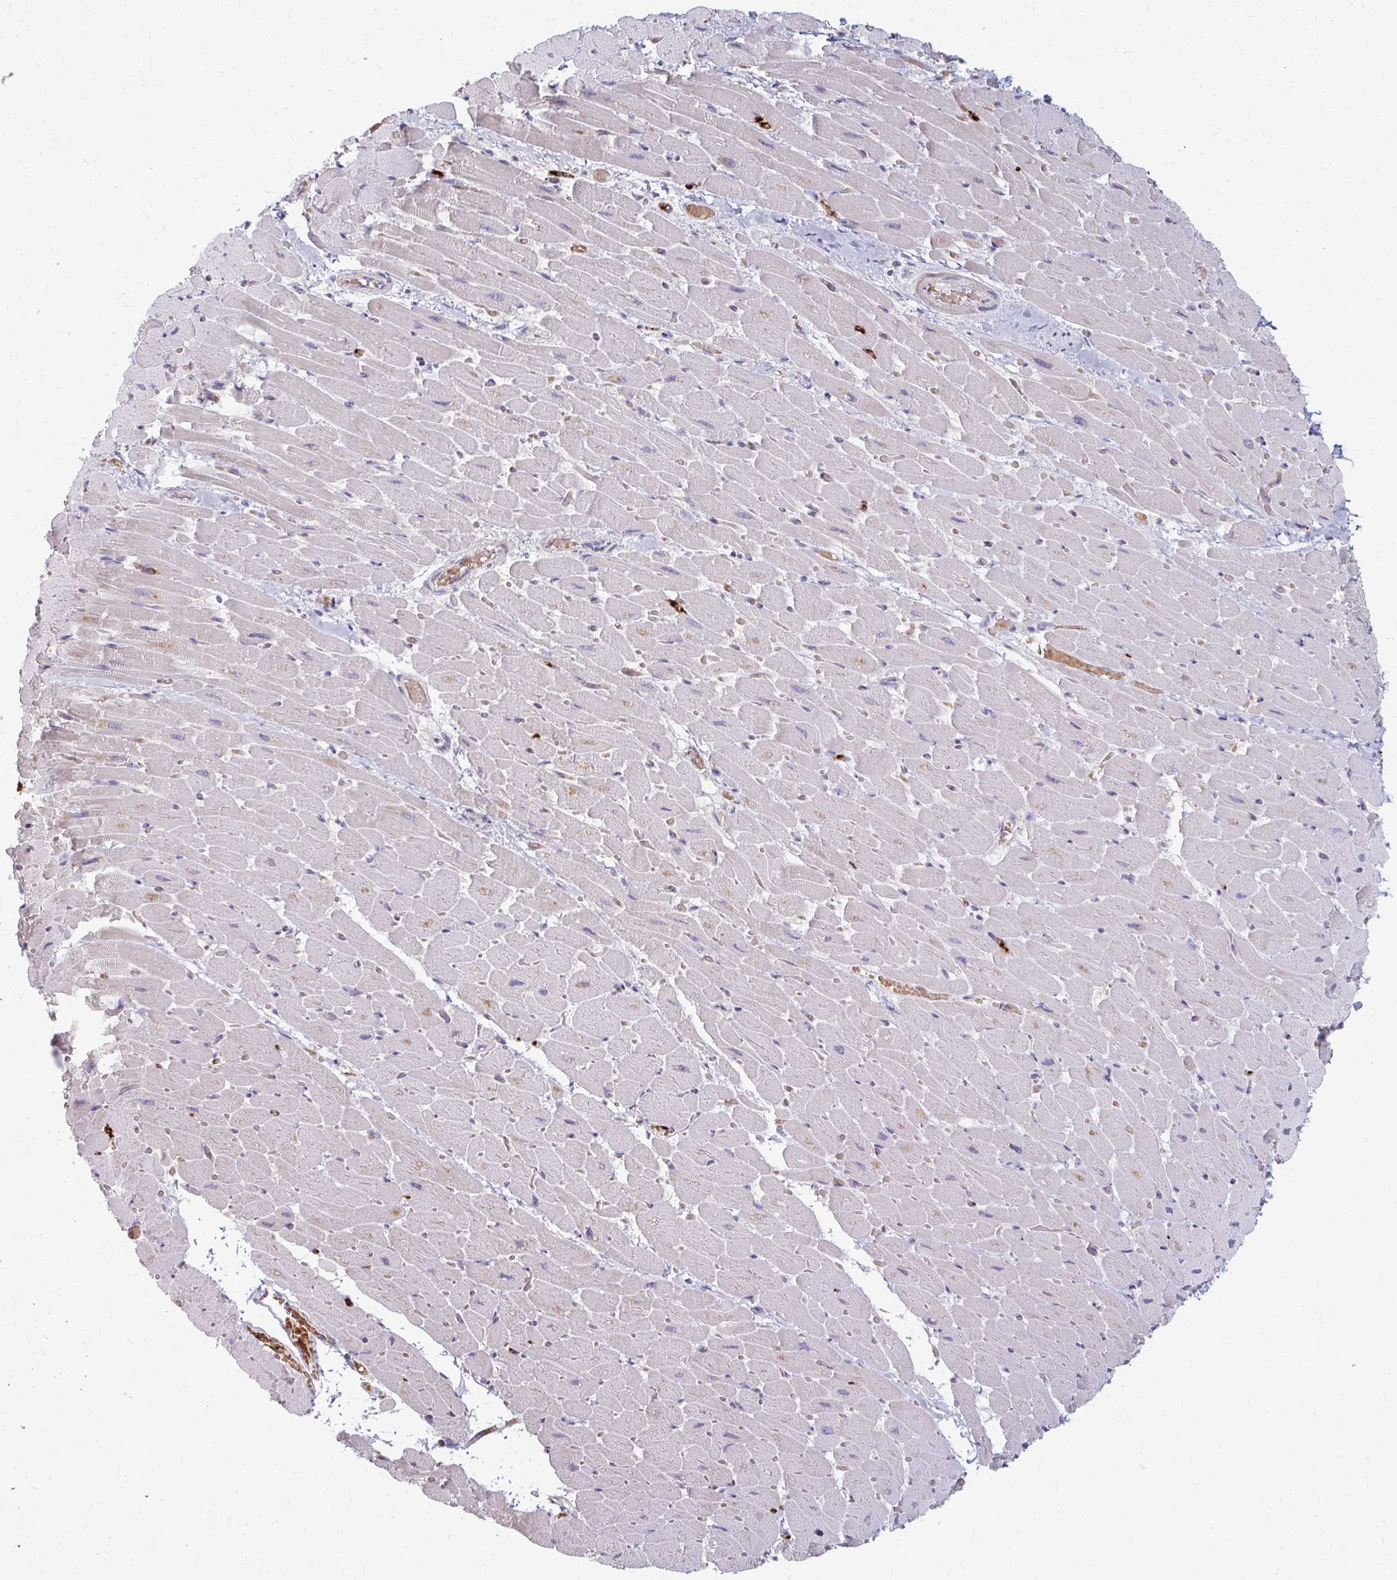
{"staining": {"intensity": "negative", "quantity": "none", "location": "none"}, "tissue": "heart muscle", "cell_type": "Cardiomyocytes", "image_type": "normal", "snomed": [{"axis": "morphology", "description": "Normal tissue, NOS"}, {"axis": "topography", "description": "Heart"}], "caption": "Cardiomyocytes are negative for brown protein staining in normal heart muscle. Brightfield microscopy of IHC stained with DAB (brown) and hematoxylin (blue), captured at high magnification.", "gene": "RAB33A", "patient": {"sex": "male", "age": 37}}